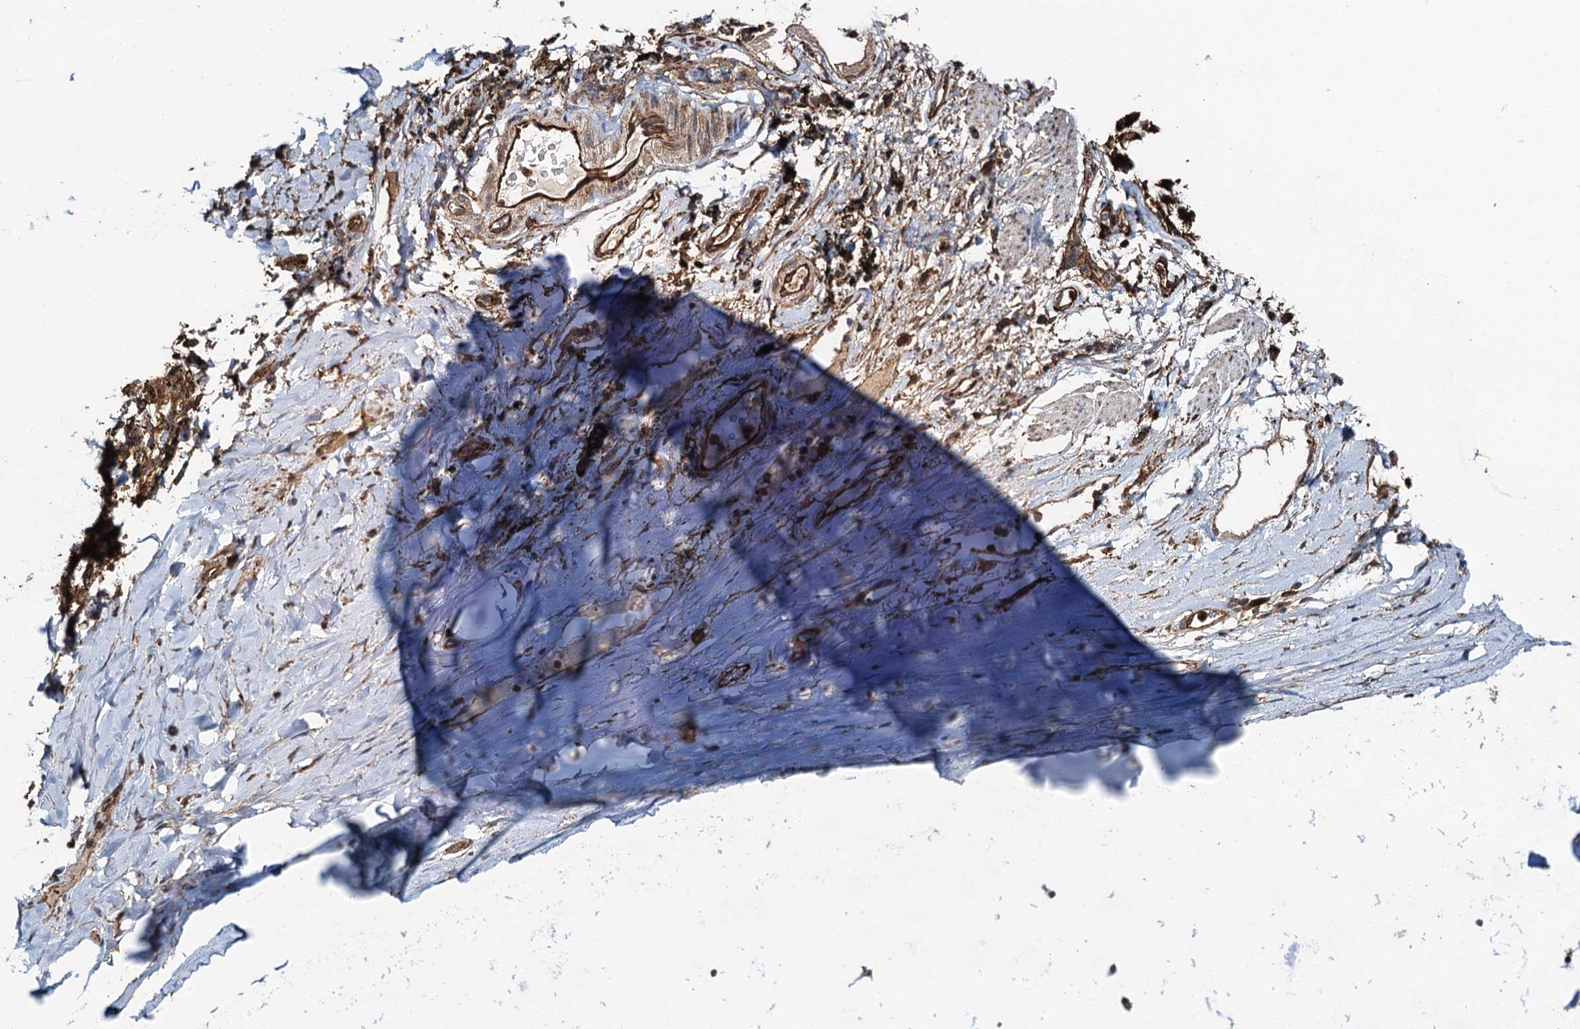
{"staining": {"intensity": "strong", "quantity": ">75%", "location": "cytoplasmic/membranous"}, "tissue": "adipose tissue", "cell_type": "Adipocytes", "image_type": "normal", "snomed": [{"axis": "morphology", "description": "Normal tissue, NOS"}, {"axis": "topography", "description": "Lymph node"}, {"axis": "topography", "description": "Bronchus"}], "caption": "The image demonstrates staining of benign adipose tissue, revealing strong cytoplasmic/membranous protein positivity (brown color) within adipocytes. Nuclei are stained in blue.", "gene": "WHAMM", "patient": {"sex": "male", "age": 63}}